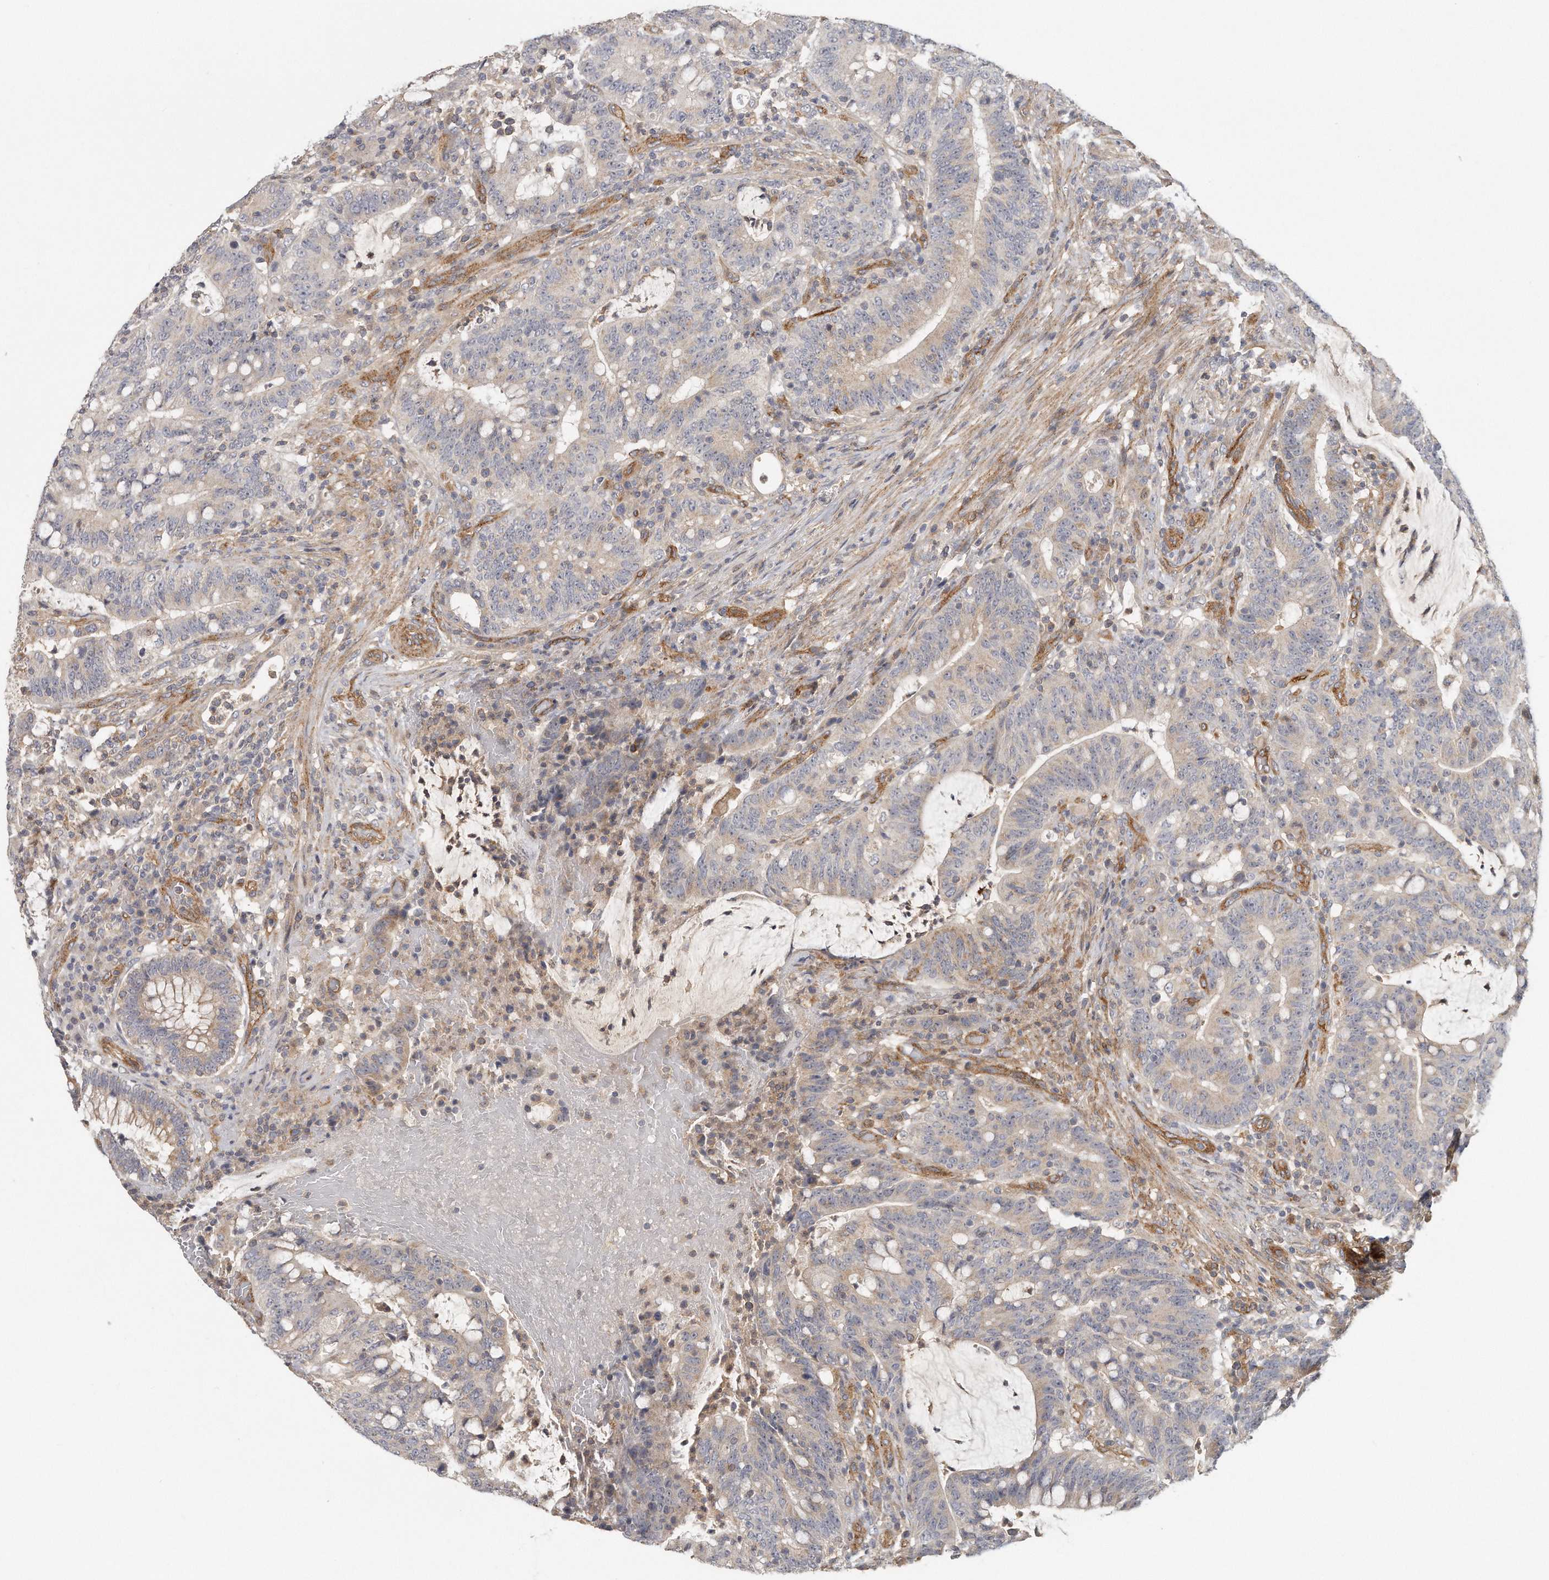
{"staining": {"intensity": "weak", "quantity": "25%-75%", "location": "cytoplasmic/membranous"}, "tissue": "colorectal cancer", "cell_type": "Tumor cells", "image_type": "cancer", "snomed": [{"axis": "morphology", "description": "Adenocarcinoma, NOS"}, {"axis": "topography", "description": "Colon"}], "caption": "This photomicrograph exhibits colorectal adenocarcinoma stained with IHC to label a protein in brown. The cytoplasmic/membranous of tumor cells show weak positivity for the protein. Nuclei are counter-stained blue.", "gene": "MTERF4", "patient": {"sex": "female", "age": 66}}